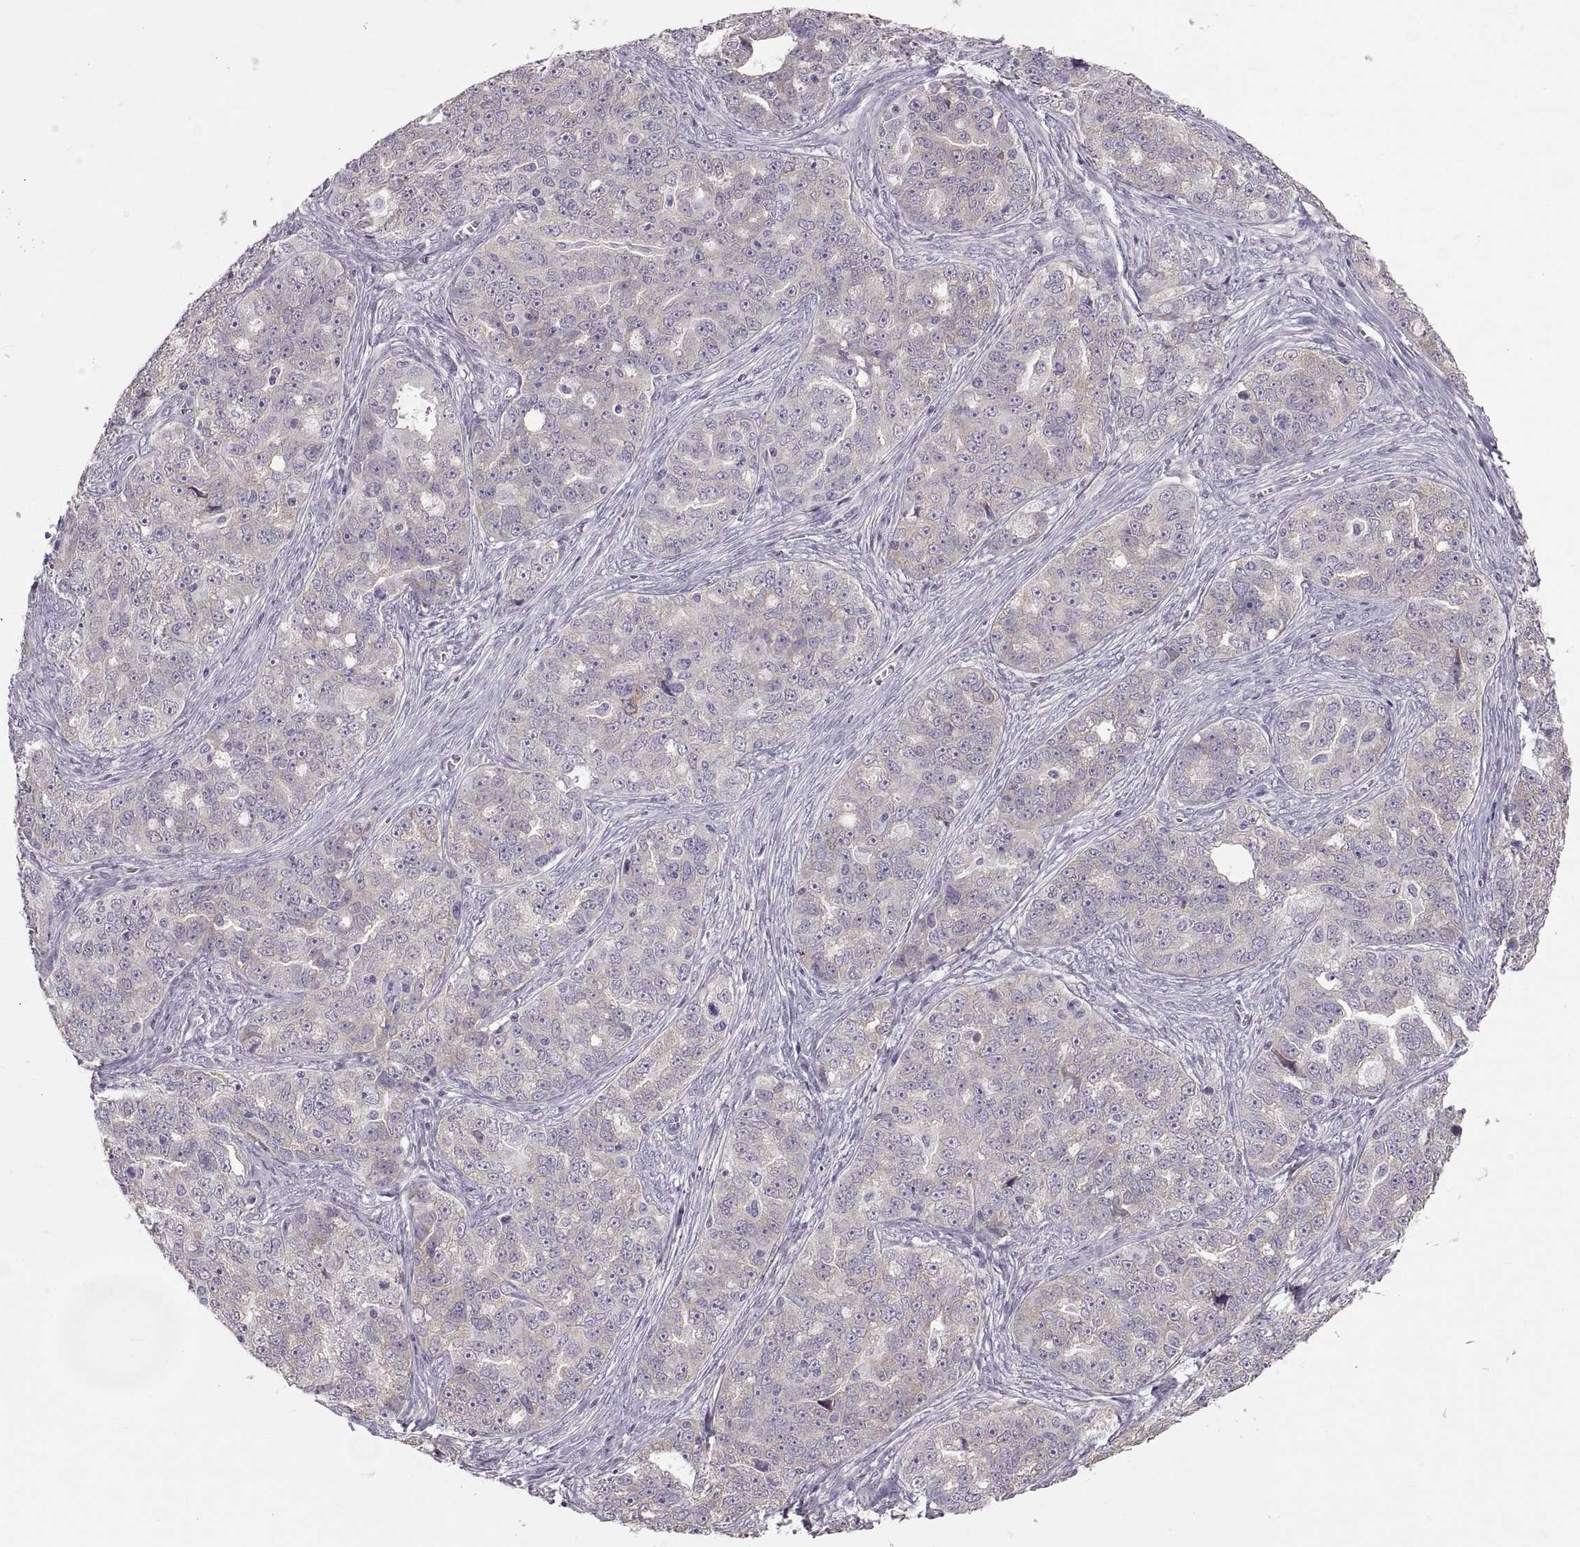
{"staining": {"intensity": "negative", "quantity": "none", "location": "none"}, "tissue": "ovarian cancer", "cell_type": "Tumor cells", "image_type": "cancer", "snomed": [{"axis": "morphology", "description": "Cystadenocarcinoma, serous, NOS"}, {"axis": "topography", "description": "Ovary"}], "caption": "Human ovarian cancer stained for a protein using IHC exhibits no staining in tumor cells.", "gene": "WFDC8", "patient": {"sex": "female", "age": 51}}